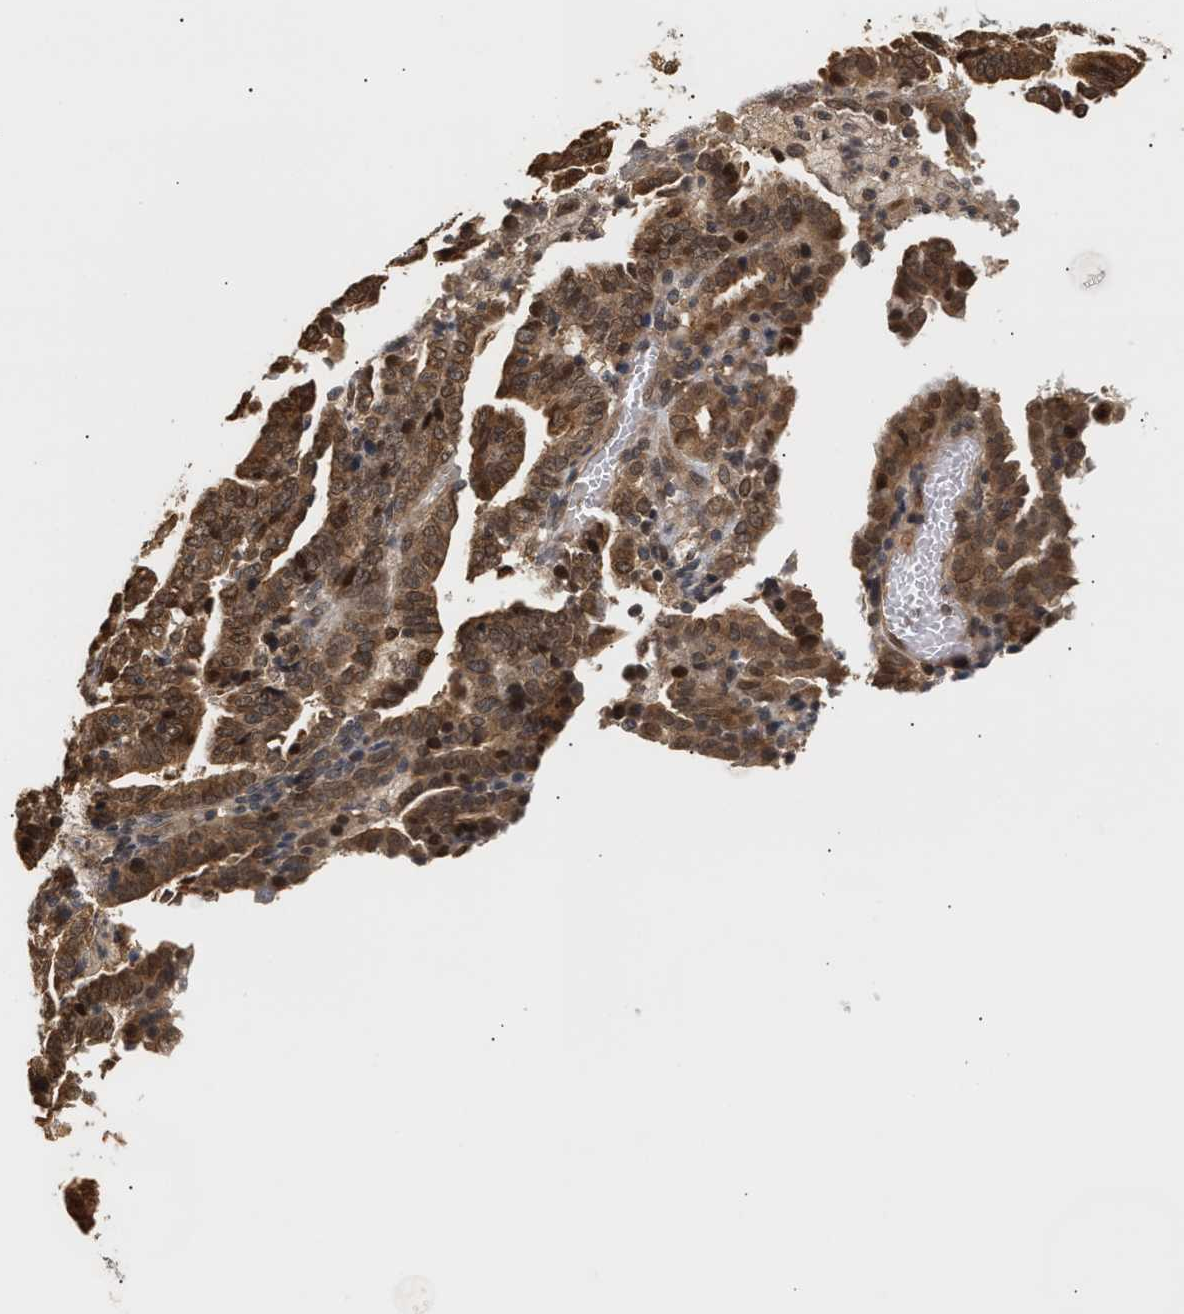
{"staining": {"intensity": "moderate", "quantity": ">75%", "location": "cytoplasmic/membranous,nuclear"}, "tissue": "endometrial cancer", "cell_type": "Tumor cells", "image_type": "cancer", "snomed": [{"axis": "morphology", "description": "Adenocarcinoma, NOS"}, {"axis": "topography", "description": "Uterus"}], "caption": "Moderate cytoplasmic/membranous and nuclear protein positivity is identified in approximately >75% of tumor cells in endometrial cancer.", "gene": "ABHD5", "patient": {"sex": "female", "age": 83}}